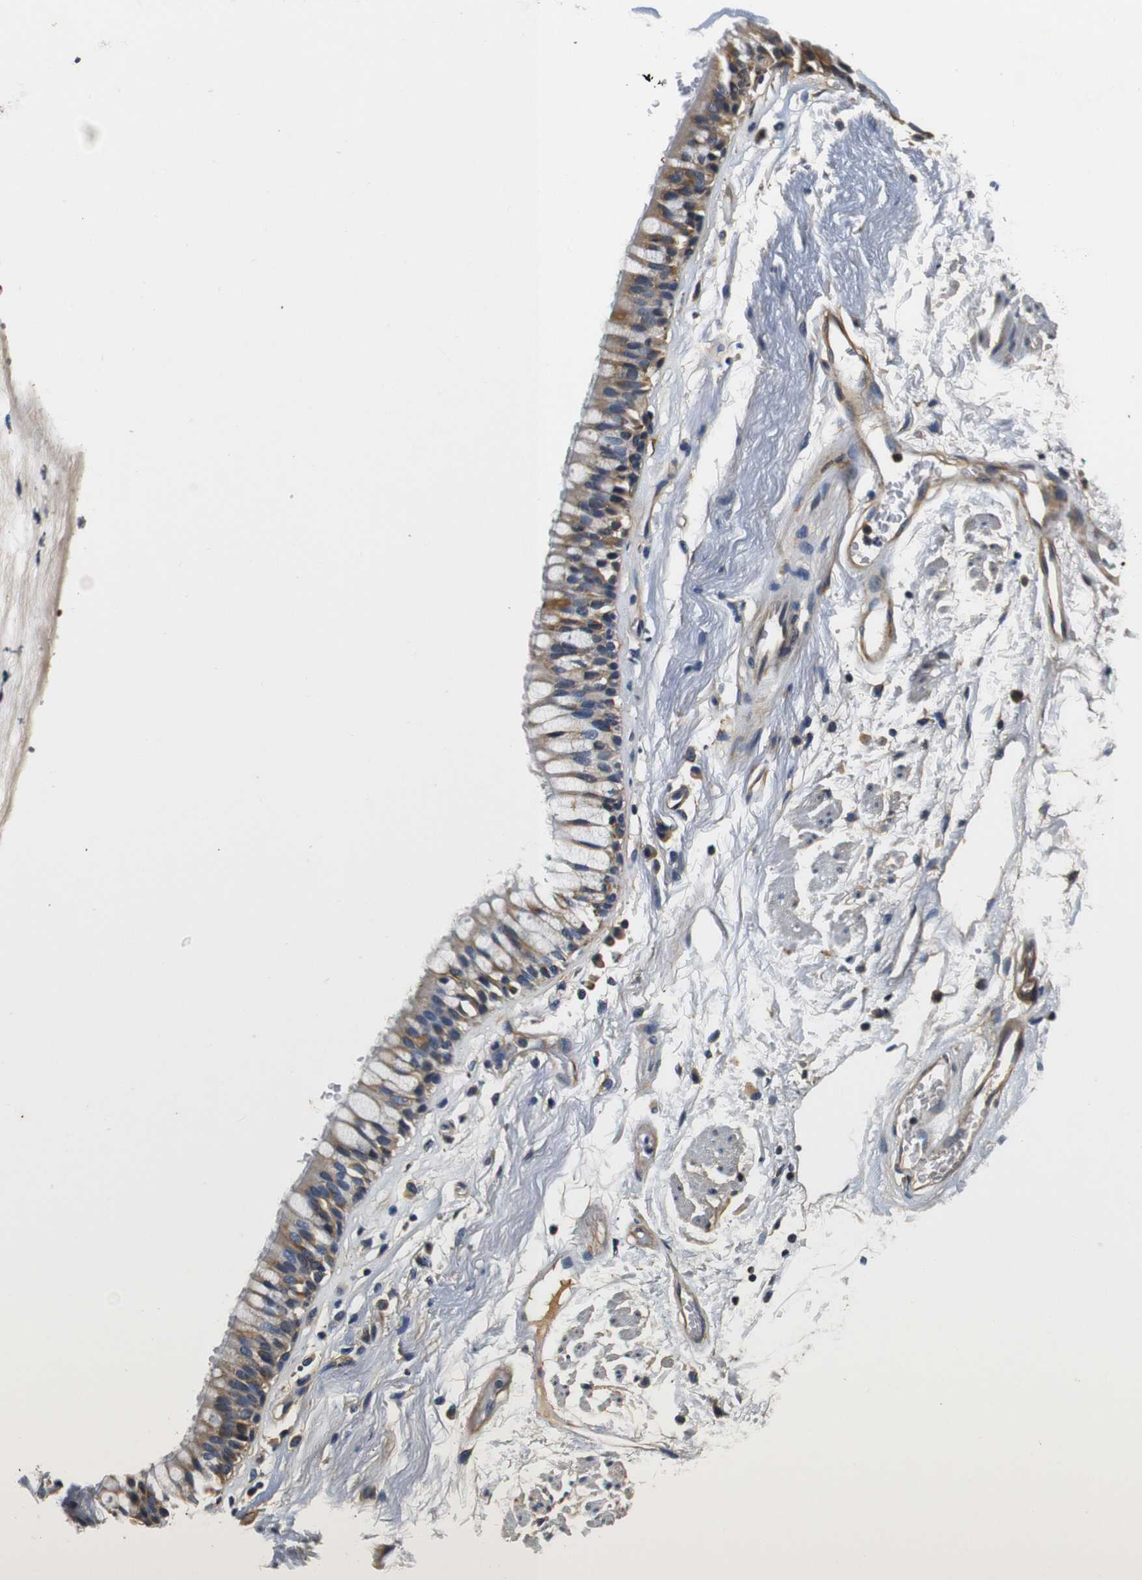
{"staining": {"intensity": "weak", "quantity": ">75%", "location": "cytoplasmic/membranous"}, "tissue": "adipose tissue", "cell_type": "Adipocytes", "image_type": "normal", "snomed": [{"axis": "morphology", "description": "Normal tissue, NOS"}, {"axis": "topography", "description": "Cartilage tissue"}, {"axis": "topography", "description": "Bronchus"}], "caption": "Immunohistochemical staining of benign adipose tissue demonstrates low levels of weak cytoplasmic/membranous expression in about >75% of adipocytes. The staining was performed using DAB, with brown indicating positive protein expression. Nuclei are stained blue with hematoxylin.", "gene": "COL1A1", "patient": {"sex": "female", "age": 73}}